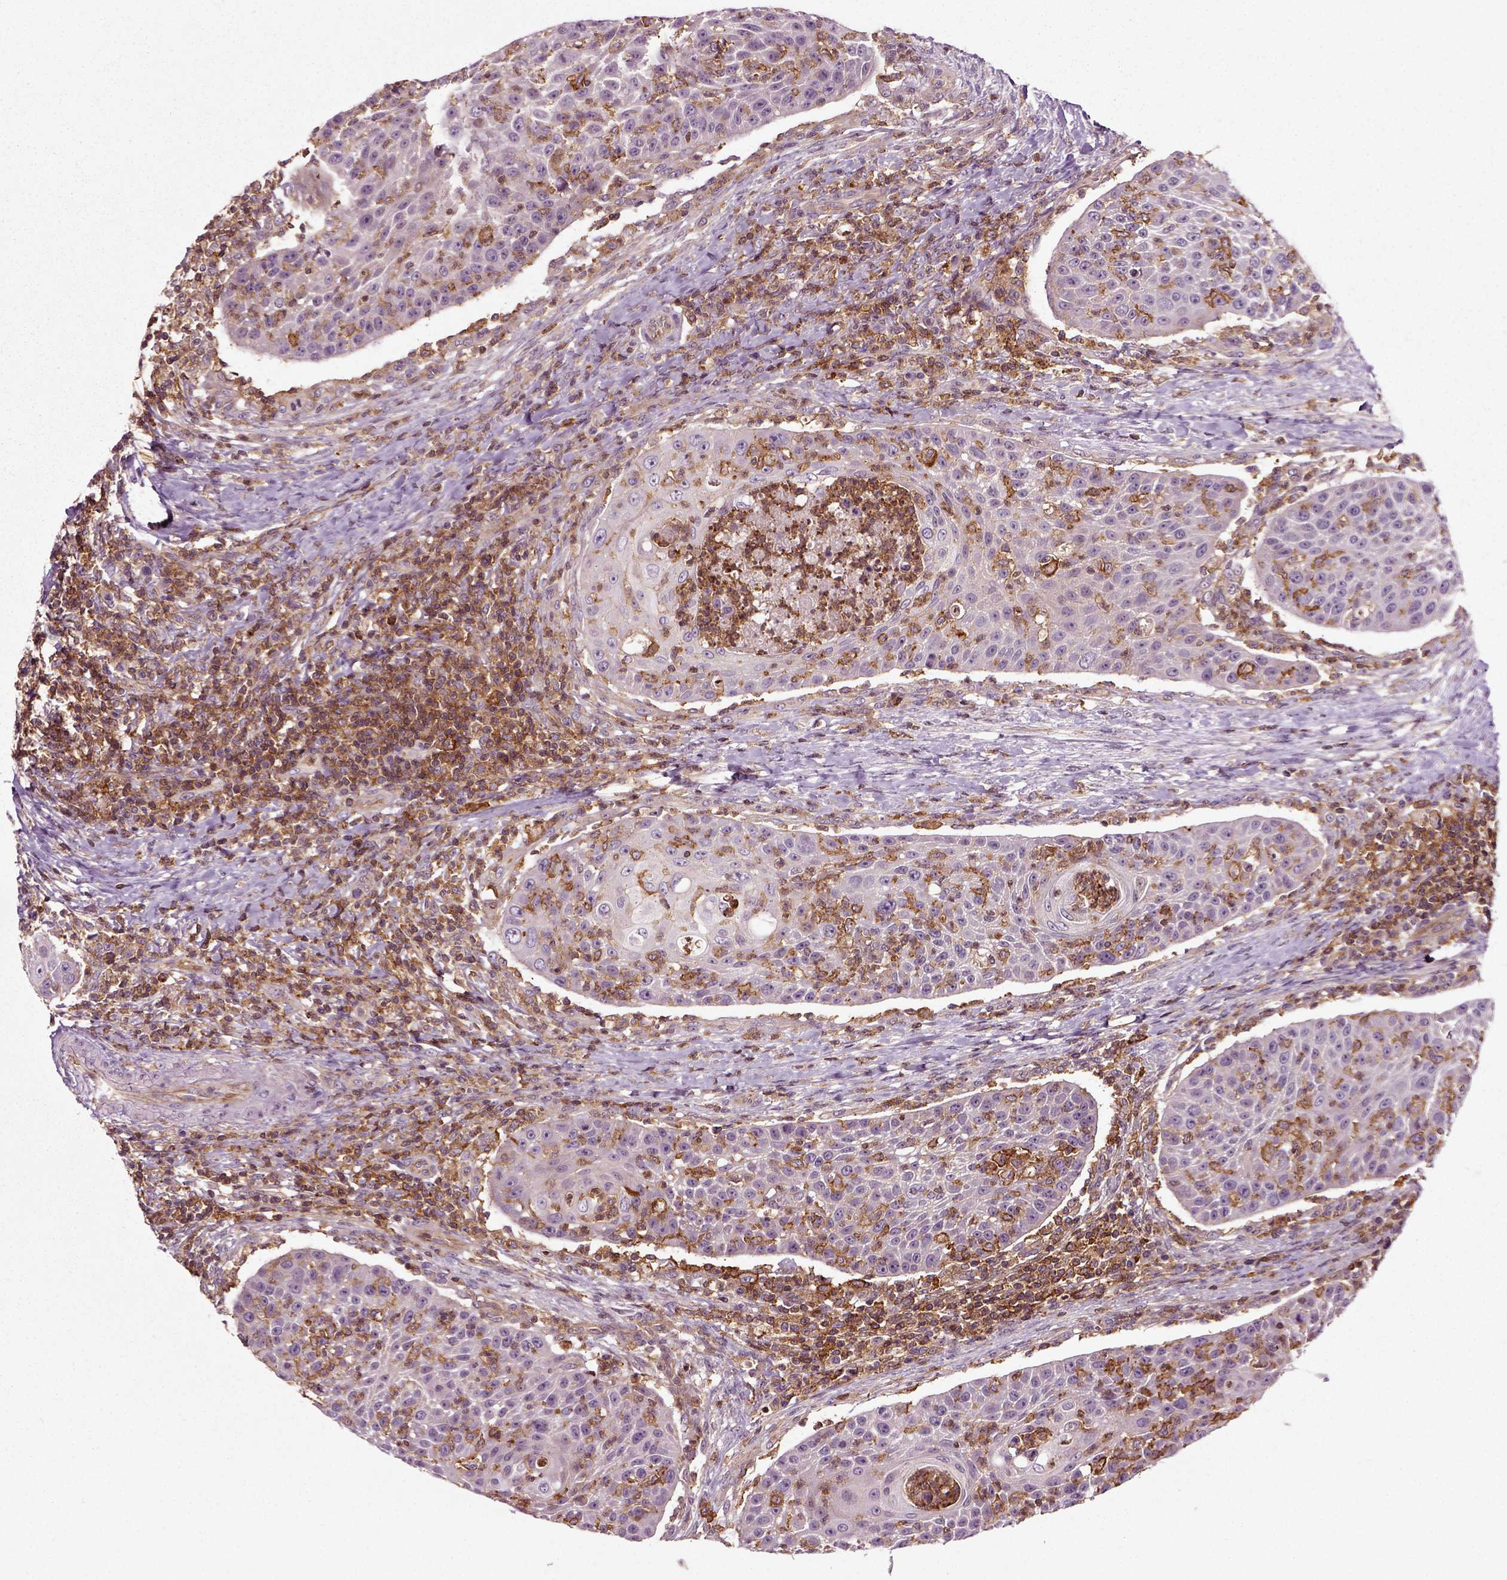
{"staining": {"intensity": "negative", "quantity": "none", "location": "none"}, "tissue": "head and neck cancer", "cell_type": "Tumor cells", "image_type": "cancer", "snomed": [{"axis": "morphology", "description": "Squamous cell carcinoma, NOS"}, {"axis": "topography", "description": "Head-Neck"}], "caption": "DAB (3,3'-diaminobenzidine) immunohistochemical staining of head and neck cancer demonstrates no significant positivity in tumor cells. Brightfield microscopy of immunohistochemistry stained with DAB (3,3'-diaminobenzidine) (brown) and hematoxylin (blue), captured at high magnification.", "gene": "RHOF", "patient": {"sex": "male", "age": 69}}